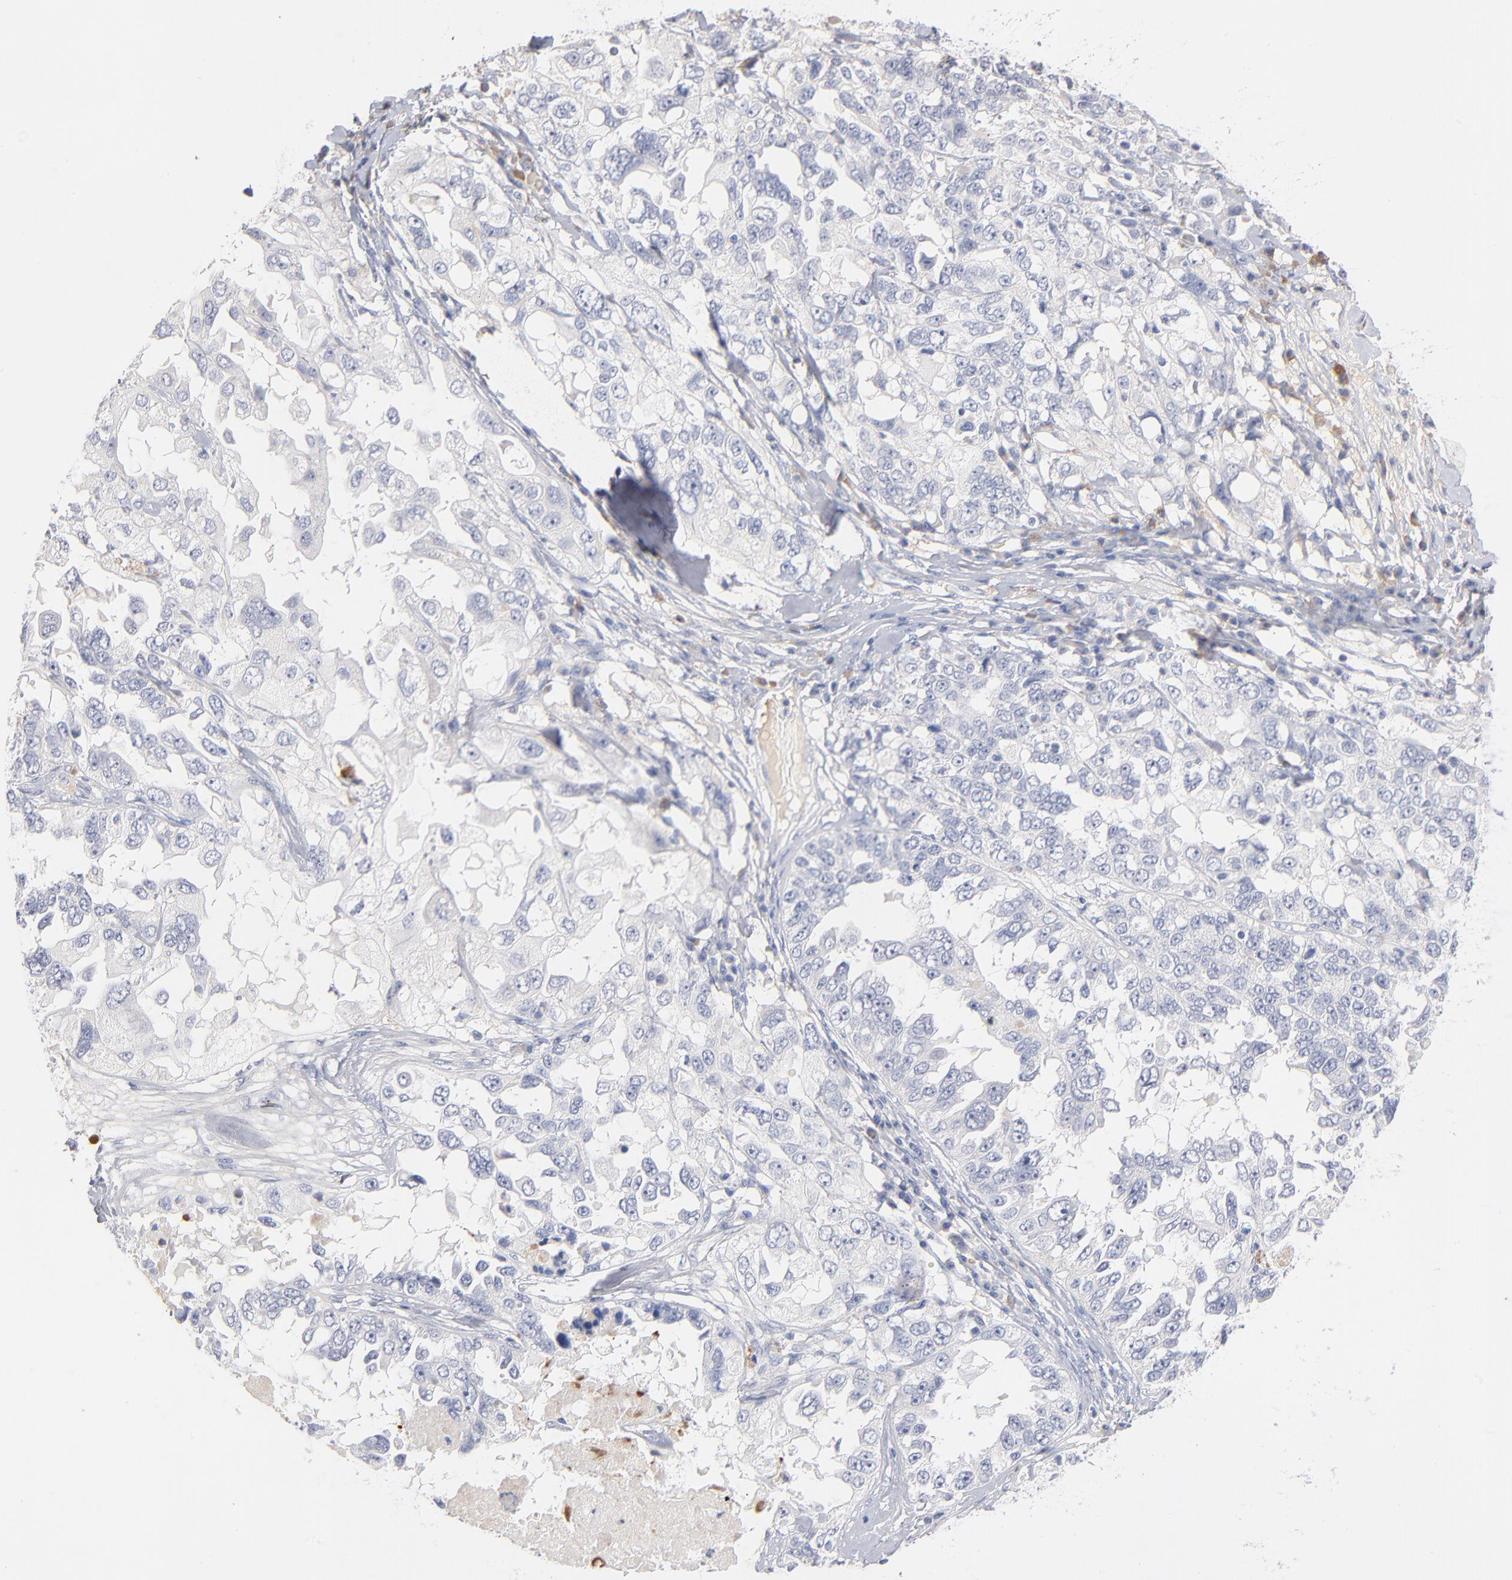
{"staining": {"intensity": "negative", "quantity": "none", "location": "none"}, "tissue": "ovarian cancer", "cell_type": "Tumor cells", "image_type": "cancer", "snomed": [{"axis": "morphology", "description": "Cystadenocarcinoma, serous, NOS"}, {"axis": "topography", "description": "Ovary"}], "caption": "This is a photomicrograph of IHC staining of serous cystadenocarcinoma (ovarian), which shows no positivity in tumor cells.", "gene": "F12", "patient": {"sex": "female", "age": 82}}